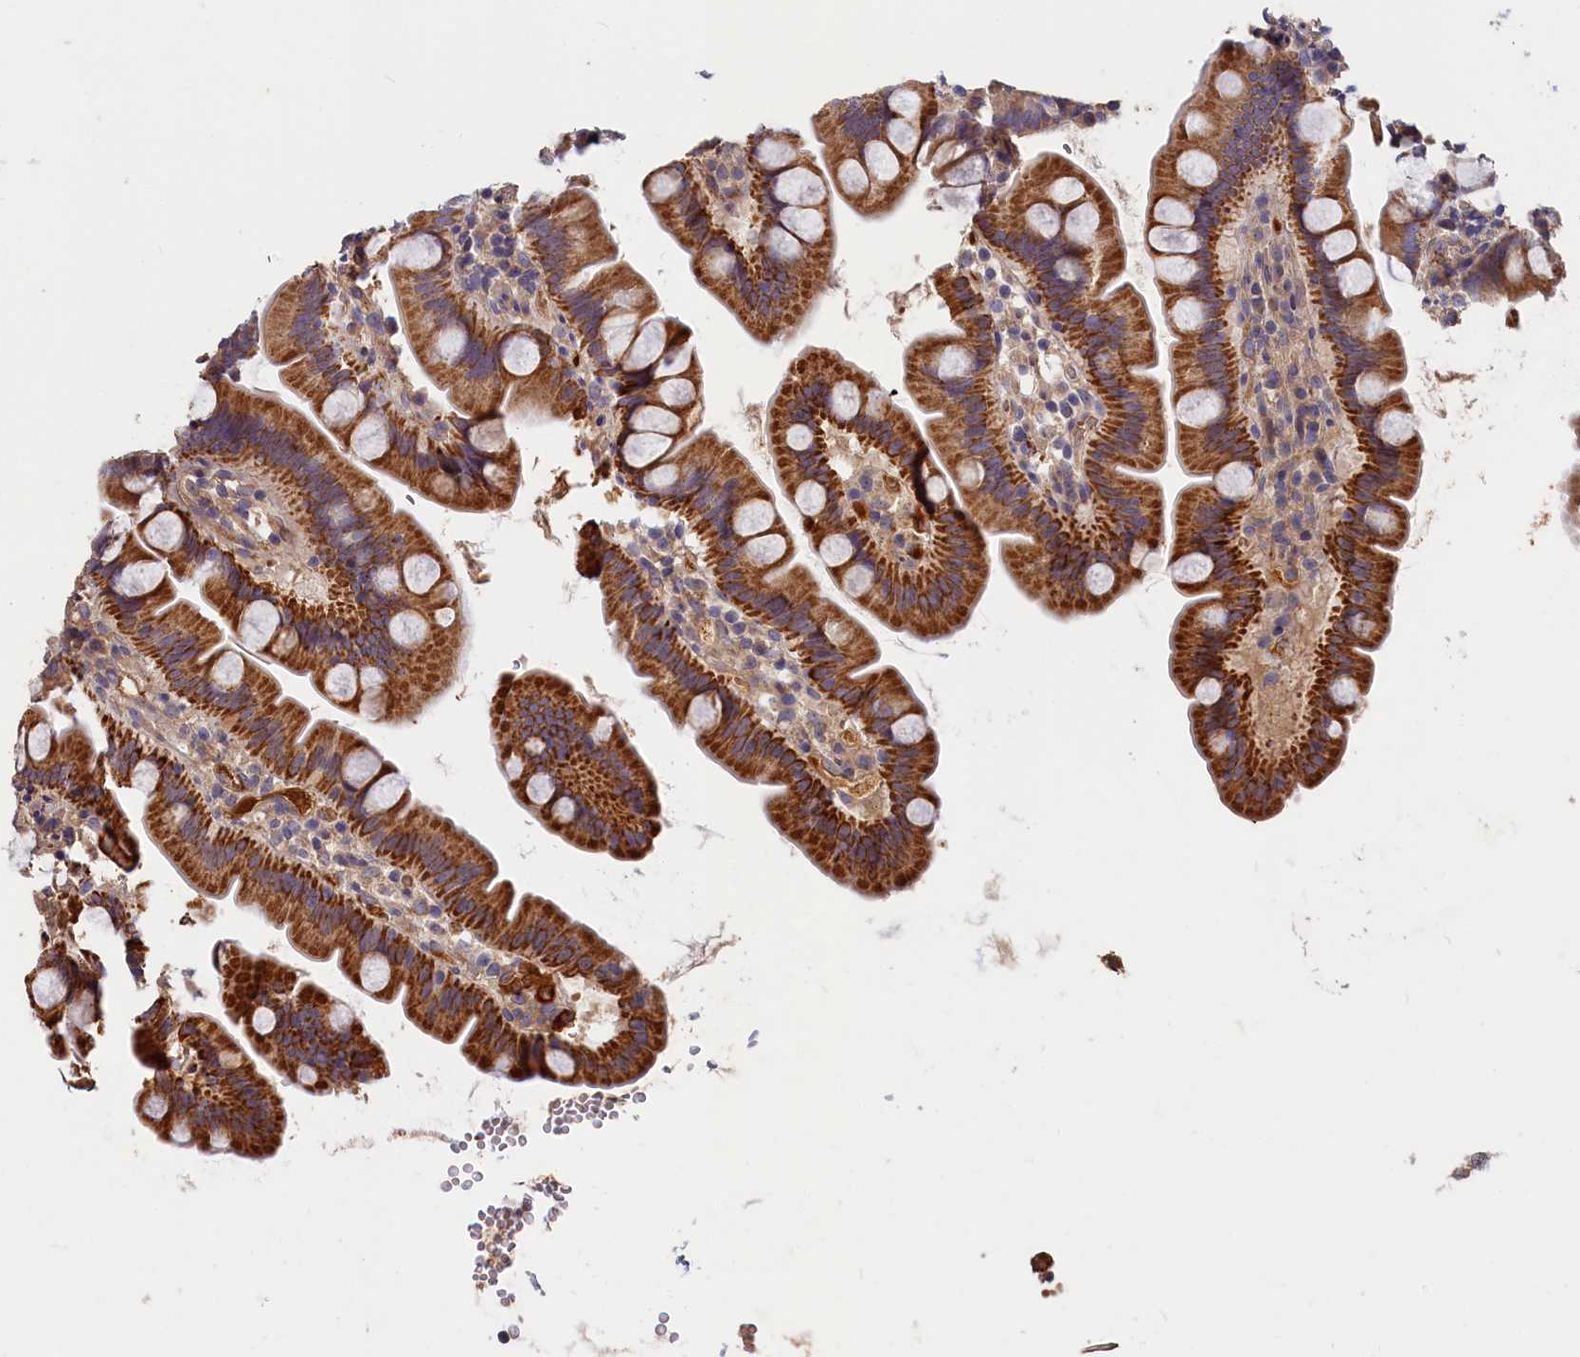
{"staining": {"intensity": "strong", "quantity": "25%-75%", "location": "cytoplasmic/membranous"}, "tissue": "small intestine", "cell_type": "Glandular cells", "image_type": "normal", "snomed": [{"axis": "morphology", "description": "Normal tissue, NOS"}, {"axis": "topography", "description": "Small intestine"}], "caption": "This photomicrograph displays normal small intestine stained with IHC to label a protein in brown. The cytoplasmic/membranous of glandular cells show strong positivity for the protein. Nuclei are counter-stained blue.", "gene": "ITIH1", "patient": {"sex": "female", "age": 68}}